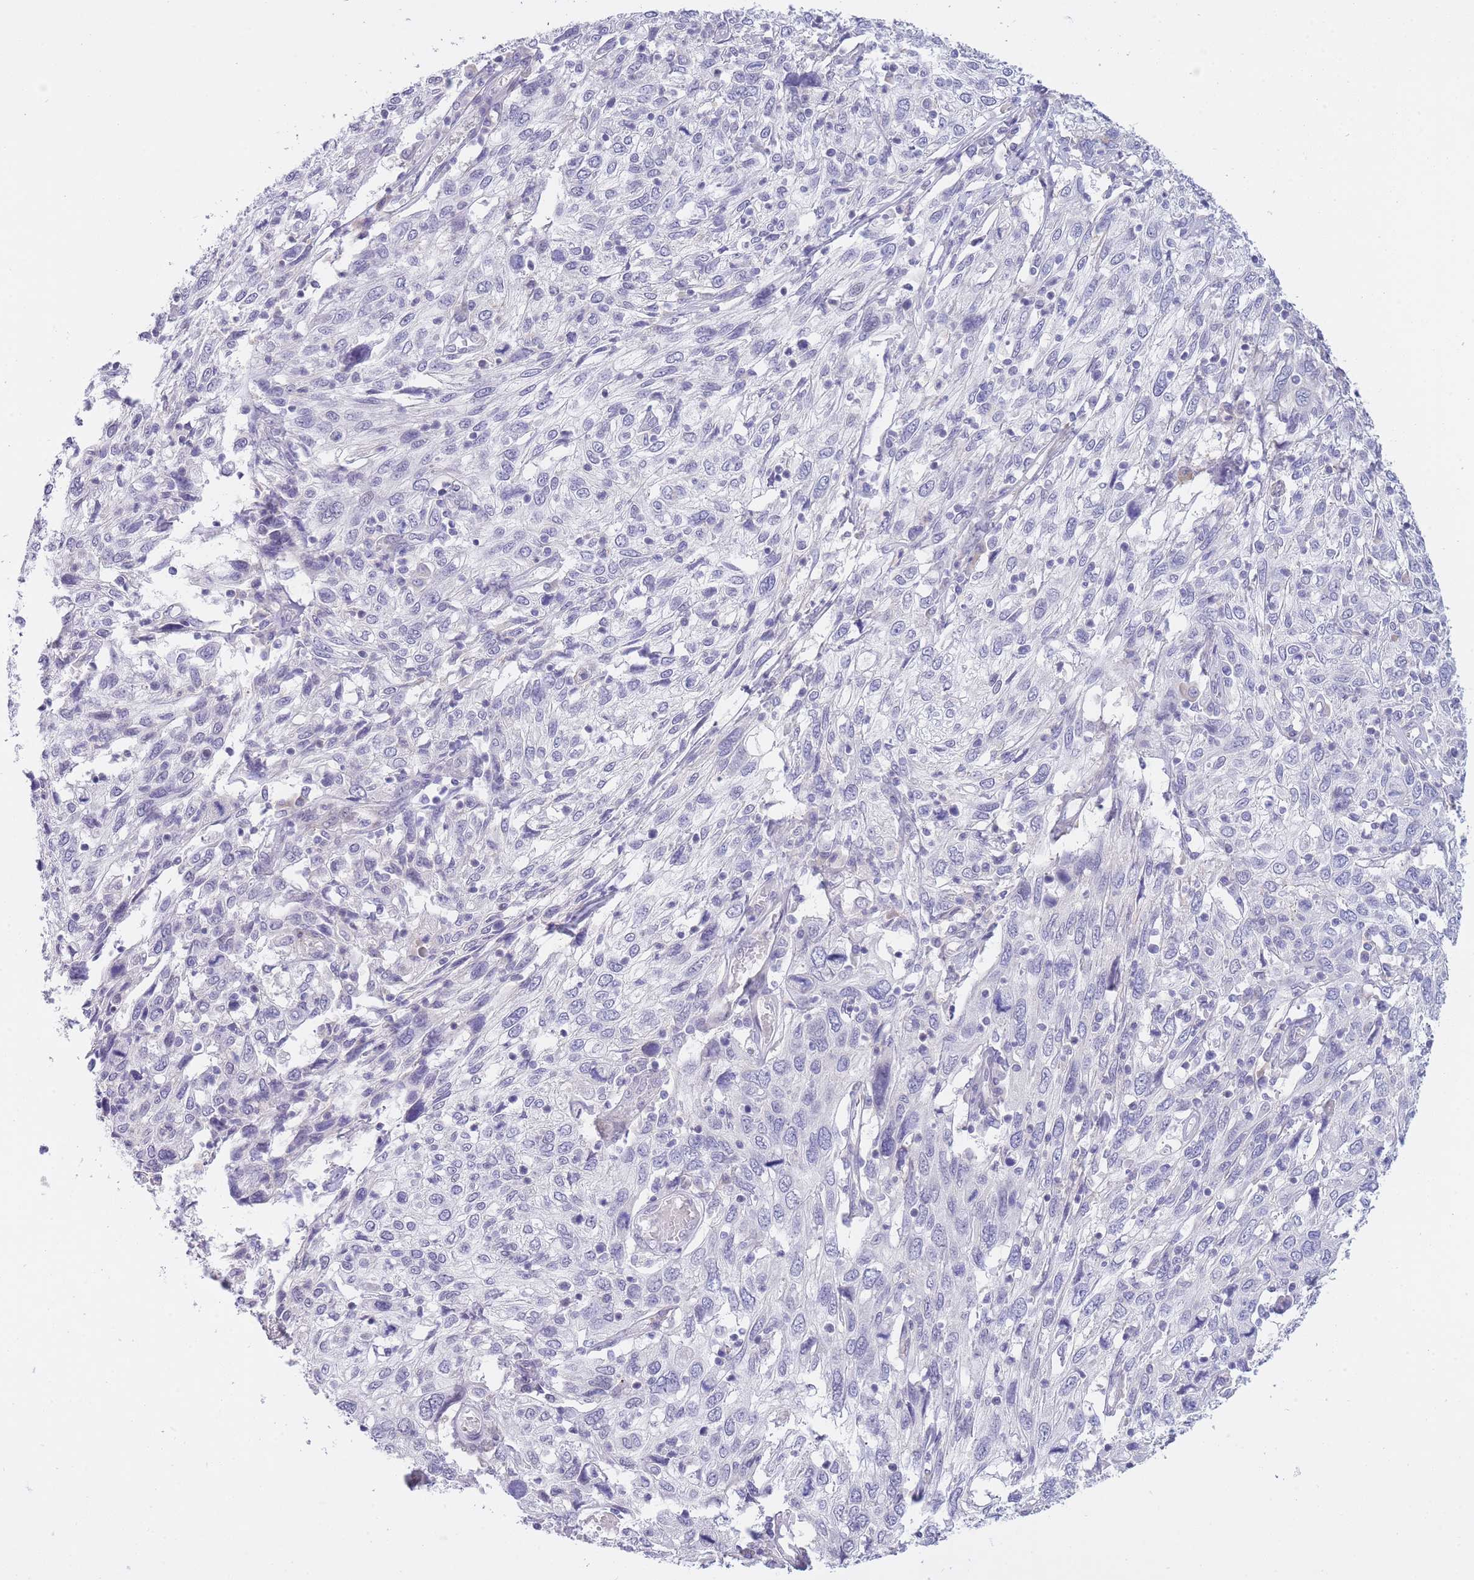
{"staining": {"intensity": "negative", "quantity": "none", "location": "none"}, "tissue": "cervical cancer", "cell_type": "Tumor cells", "image_type": "cancer", "snomed": [{"axis": "morphology", "description": "Squamous cell carcinoma, NOS"}, {"axis": "topography", "description": "Cervix"}], "caption": "Tumor cells show no significant expression in cervical cancer (squamous cell carcinoma).", "gene": "PRR23B", "patient": {"sex": "female", "age": 46}}